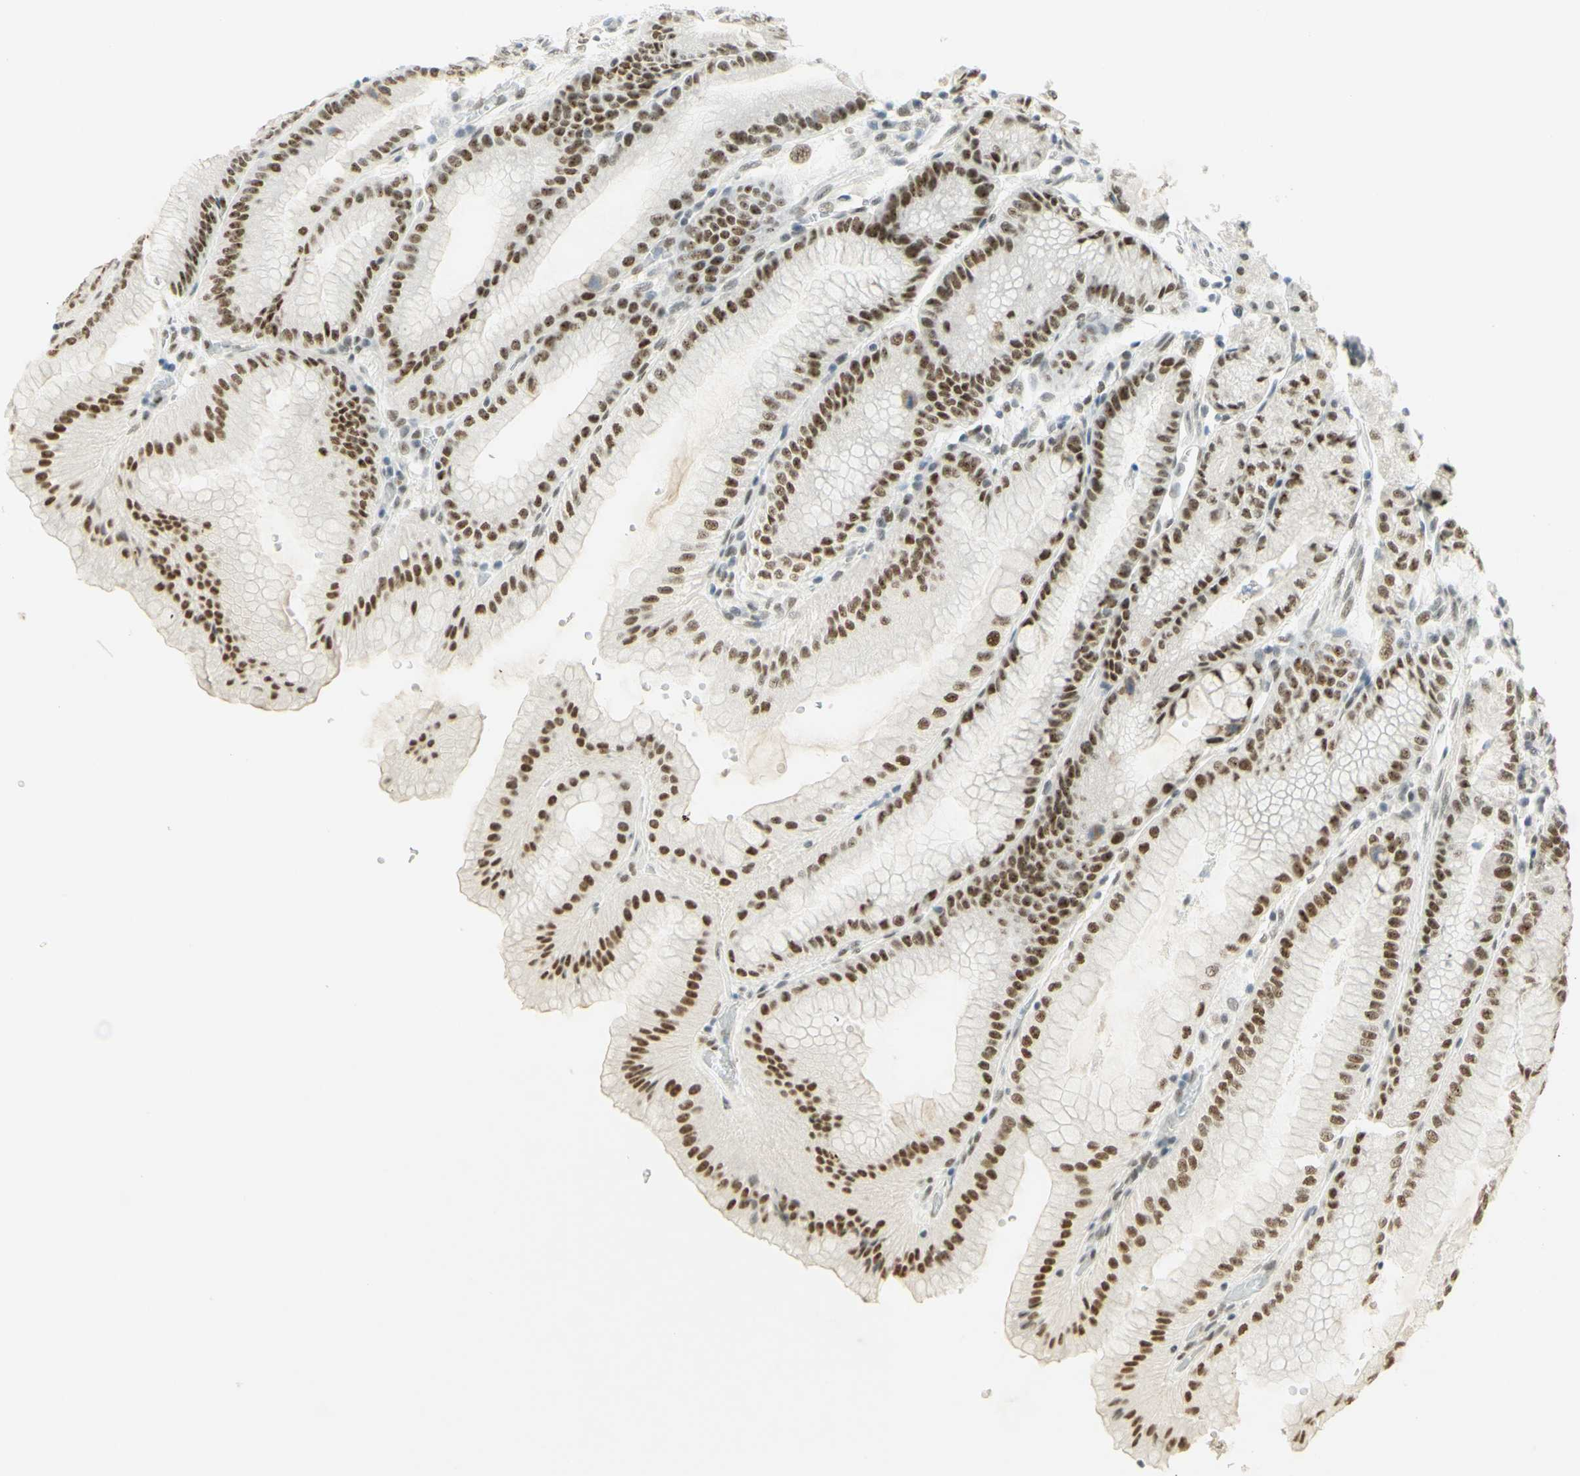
{"staining": {"intensity": "moderate", "quantity": ">75%", "location": "nuclear"}, "tissue": "stomach", "cell_type": "Glandular cells", "image_type": "normal", "snomed": [{"axis": "morphology", "description": "Normal tissue, NOS"}, {"axis": "topography", "description": "Stomach, lower"}], "caption": "Approximately >75% of glandular cells in benign human stomach reveal moderate nuclear protein positivity as visualized by brown immunohistochemical staining.", "gene": "PMS2", "patient": {"sex": "male", "age": 71}}